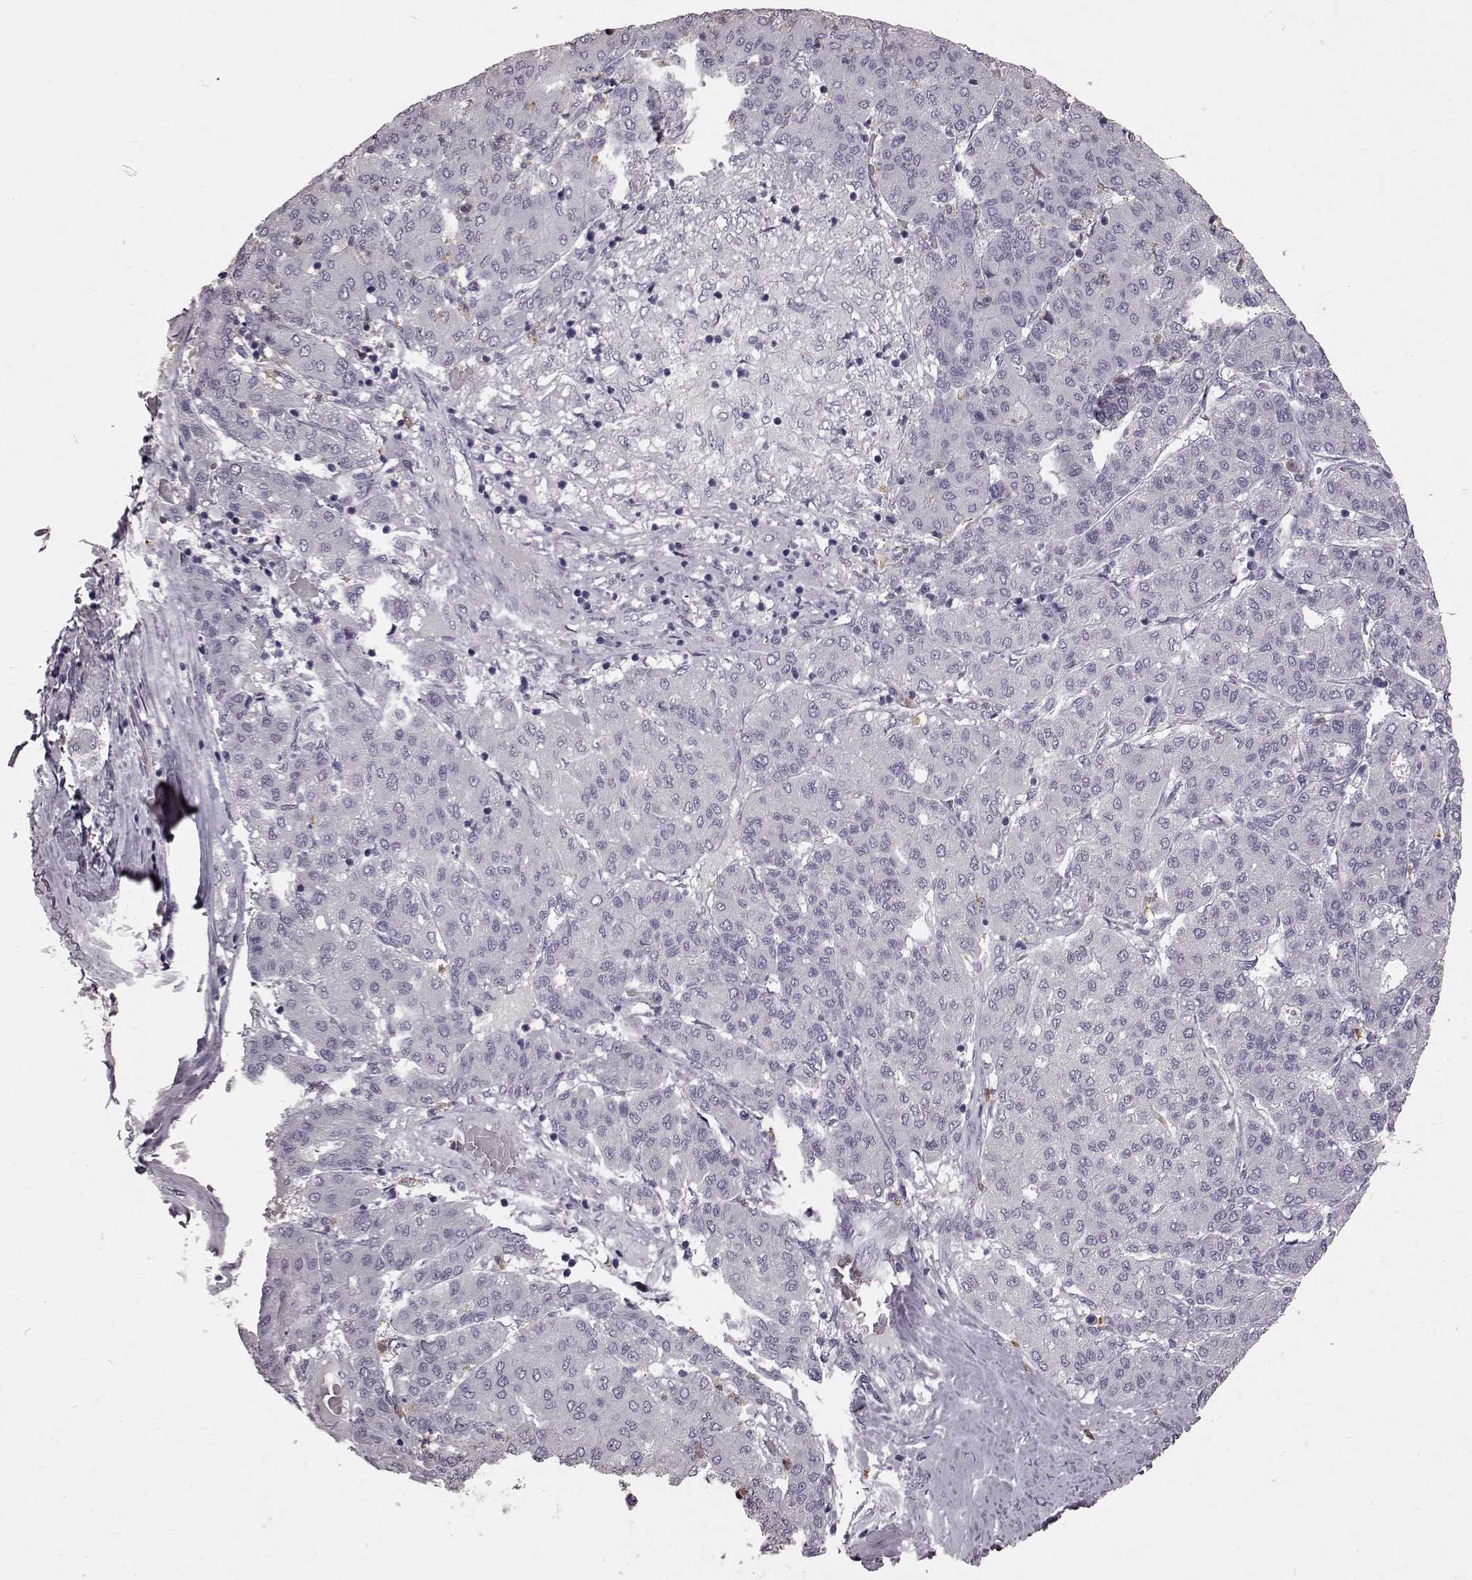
{"staining": {"intensity": "negative", "quantity": "none", "location": "none"}, "tissue": "liver cancer", "cell_type": "Tumor cells", "image_type": "cancer", "snomed": [{"axis": "morphology", "description": "Carcinoma, Hepatocellular, NOS"}, {"axis": "topography", "description": "Liver"}], "caption": "The histopathology image displays no significant positivity in tumor cells of liver cancer. Nuclei are stained in blue.", "gene": "FUT4", "patient": {"sex": "male", "age": 65}}